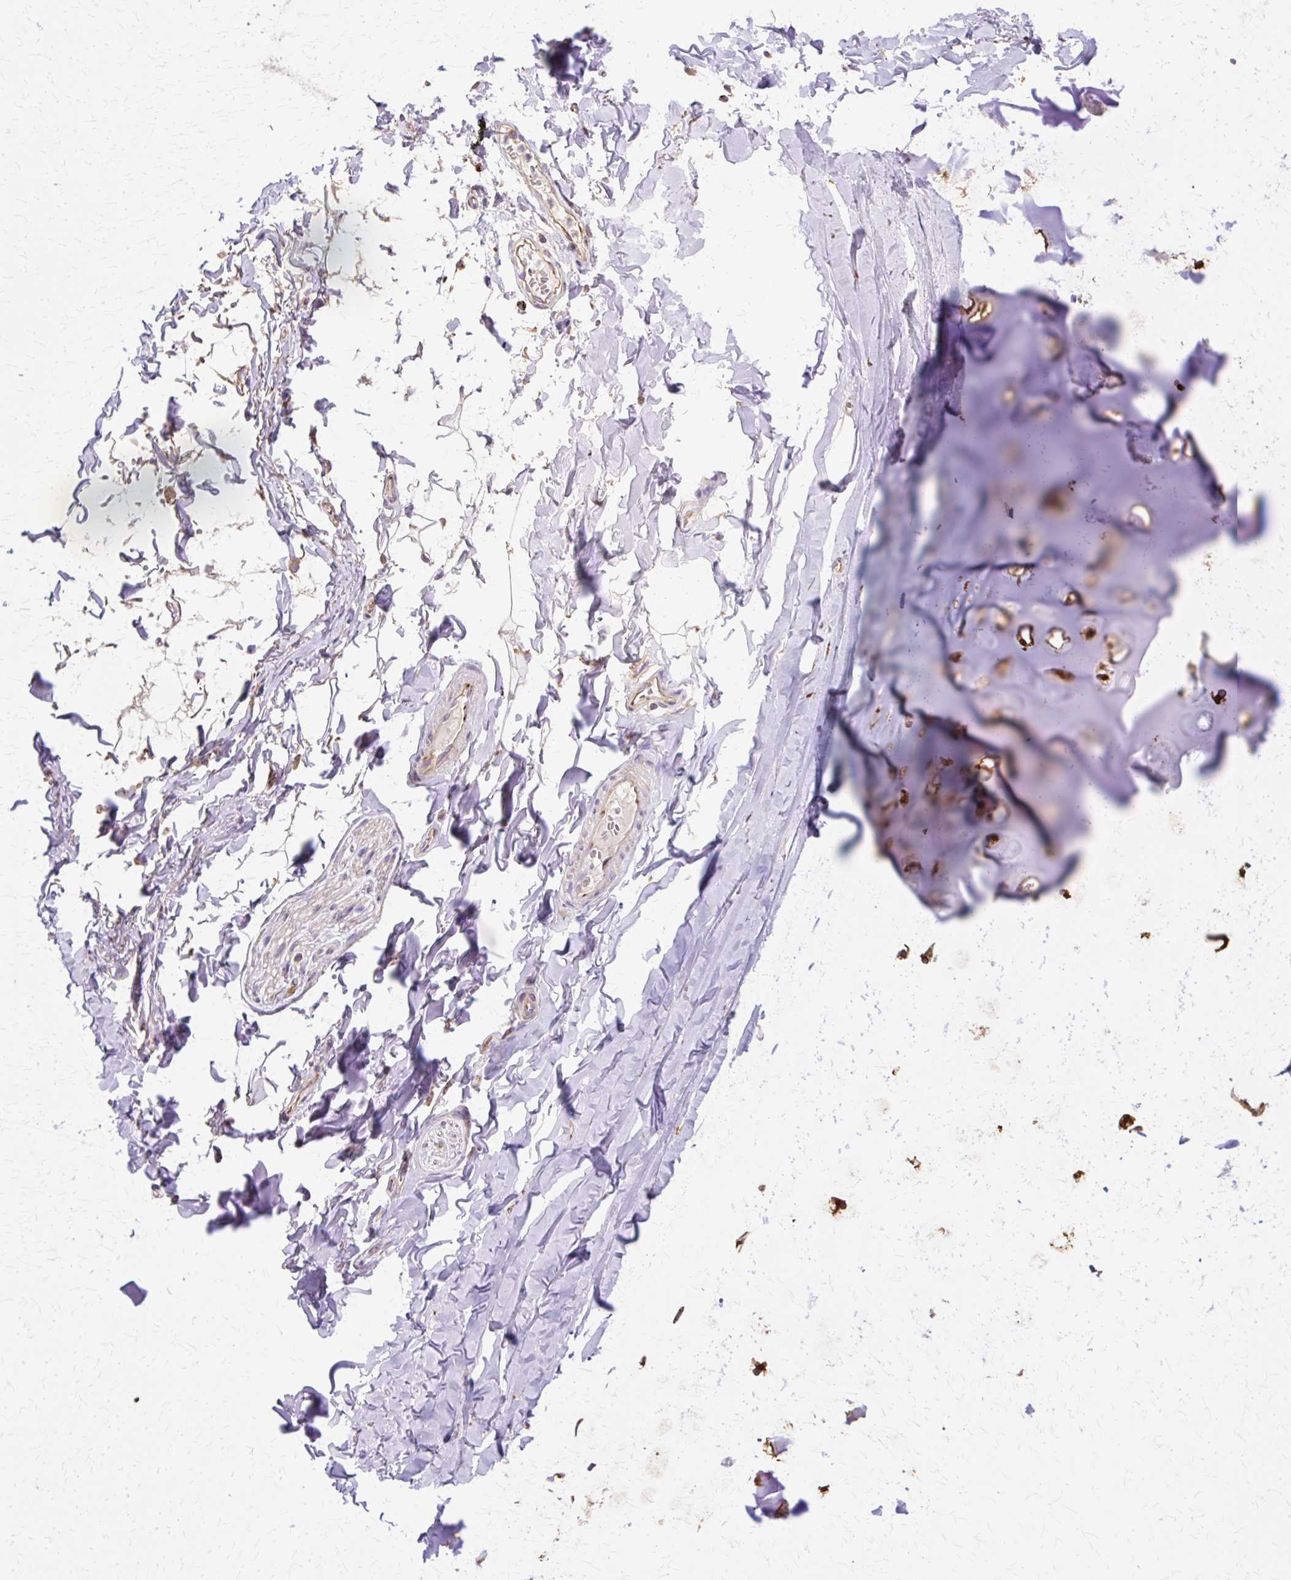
{"staining": {"intensity": "strong", "quantity": ">75%", "location": "cytoplasmic/membranous"}, "tissue": "soft tissue", "cell_type": "Chondrocytes", "image_type": "normal", "snomed": [{"axis": "morphology", "description": "Normal tissue, NOS"}, {"axis": "topography", "description": "Cartilage tissue"}, {"axis": "topography", "description": "Bronchus"}, {"axis": "topography", "description": "Peripheral nerve tissue"}], "caption": "A high amount of strong cytoplasmic/membranous staining is identified in approximately >75% of chondrocytes in unremarkable soft tissue.", "gene": "COPB1", "patient": {"sex": "female", "age": 59}}